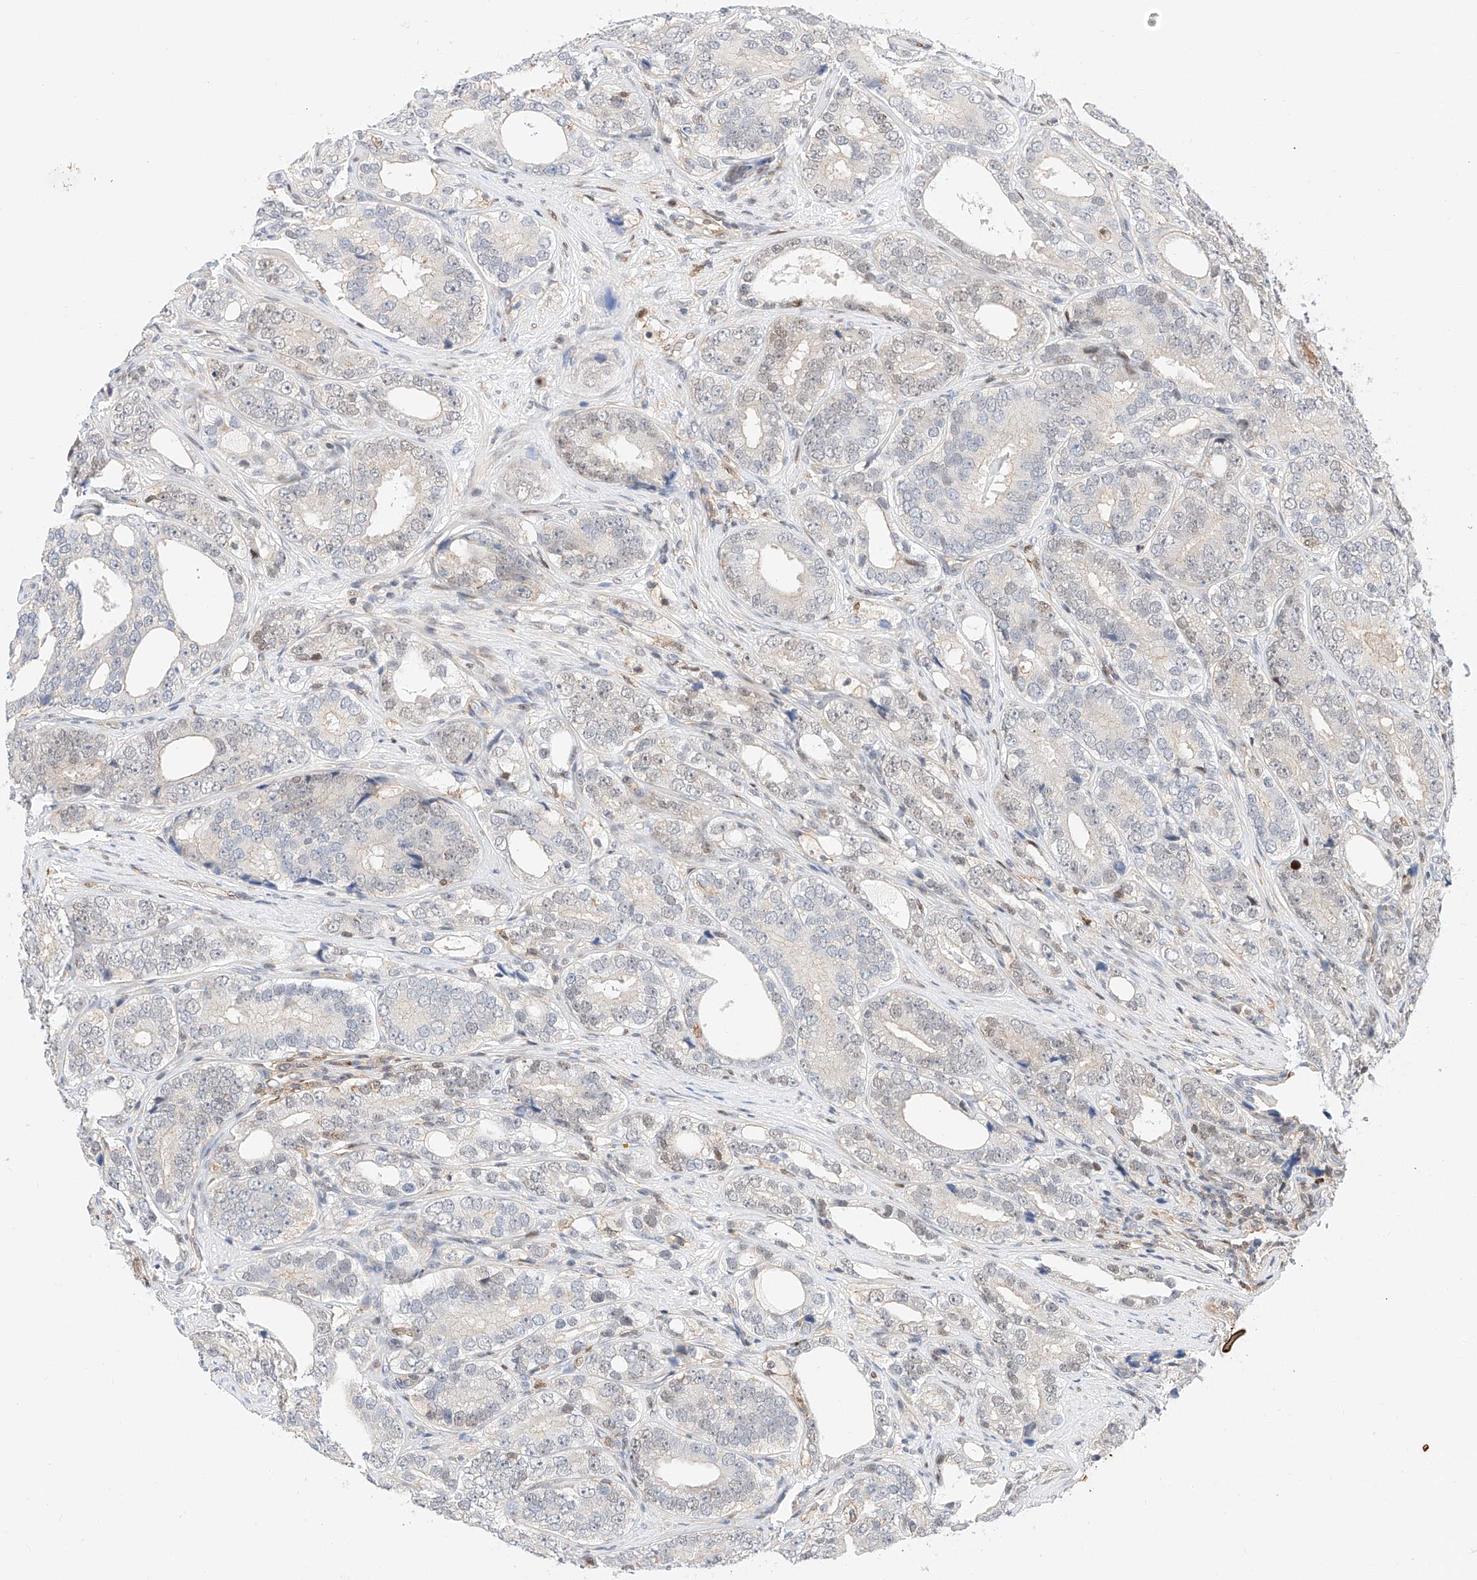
{"staining": {"intensity": "negative", "quantity": "none", "location": "none"}, "tissue": "prostate cancer", "cell_type": "Tumor cells", "image_type": "cancer", "snomed": [{"axis": "morphology", "description": "Adenocarcinoma, High grade"}, {"axis": "topography", "description": "Prostate"}], "caption": "Prostate cancer was stained to show a protein in brown. There is no significant expression in tumor cells. (DAB IHC, high magnification).", "gene": "HDAC9", "patient": {"sex": "male", "age": 56}}